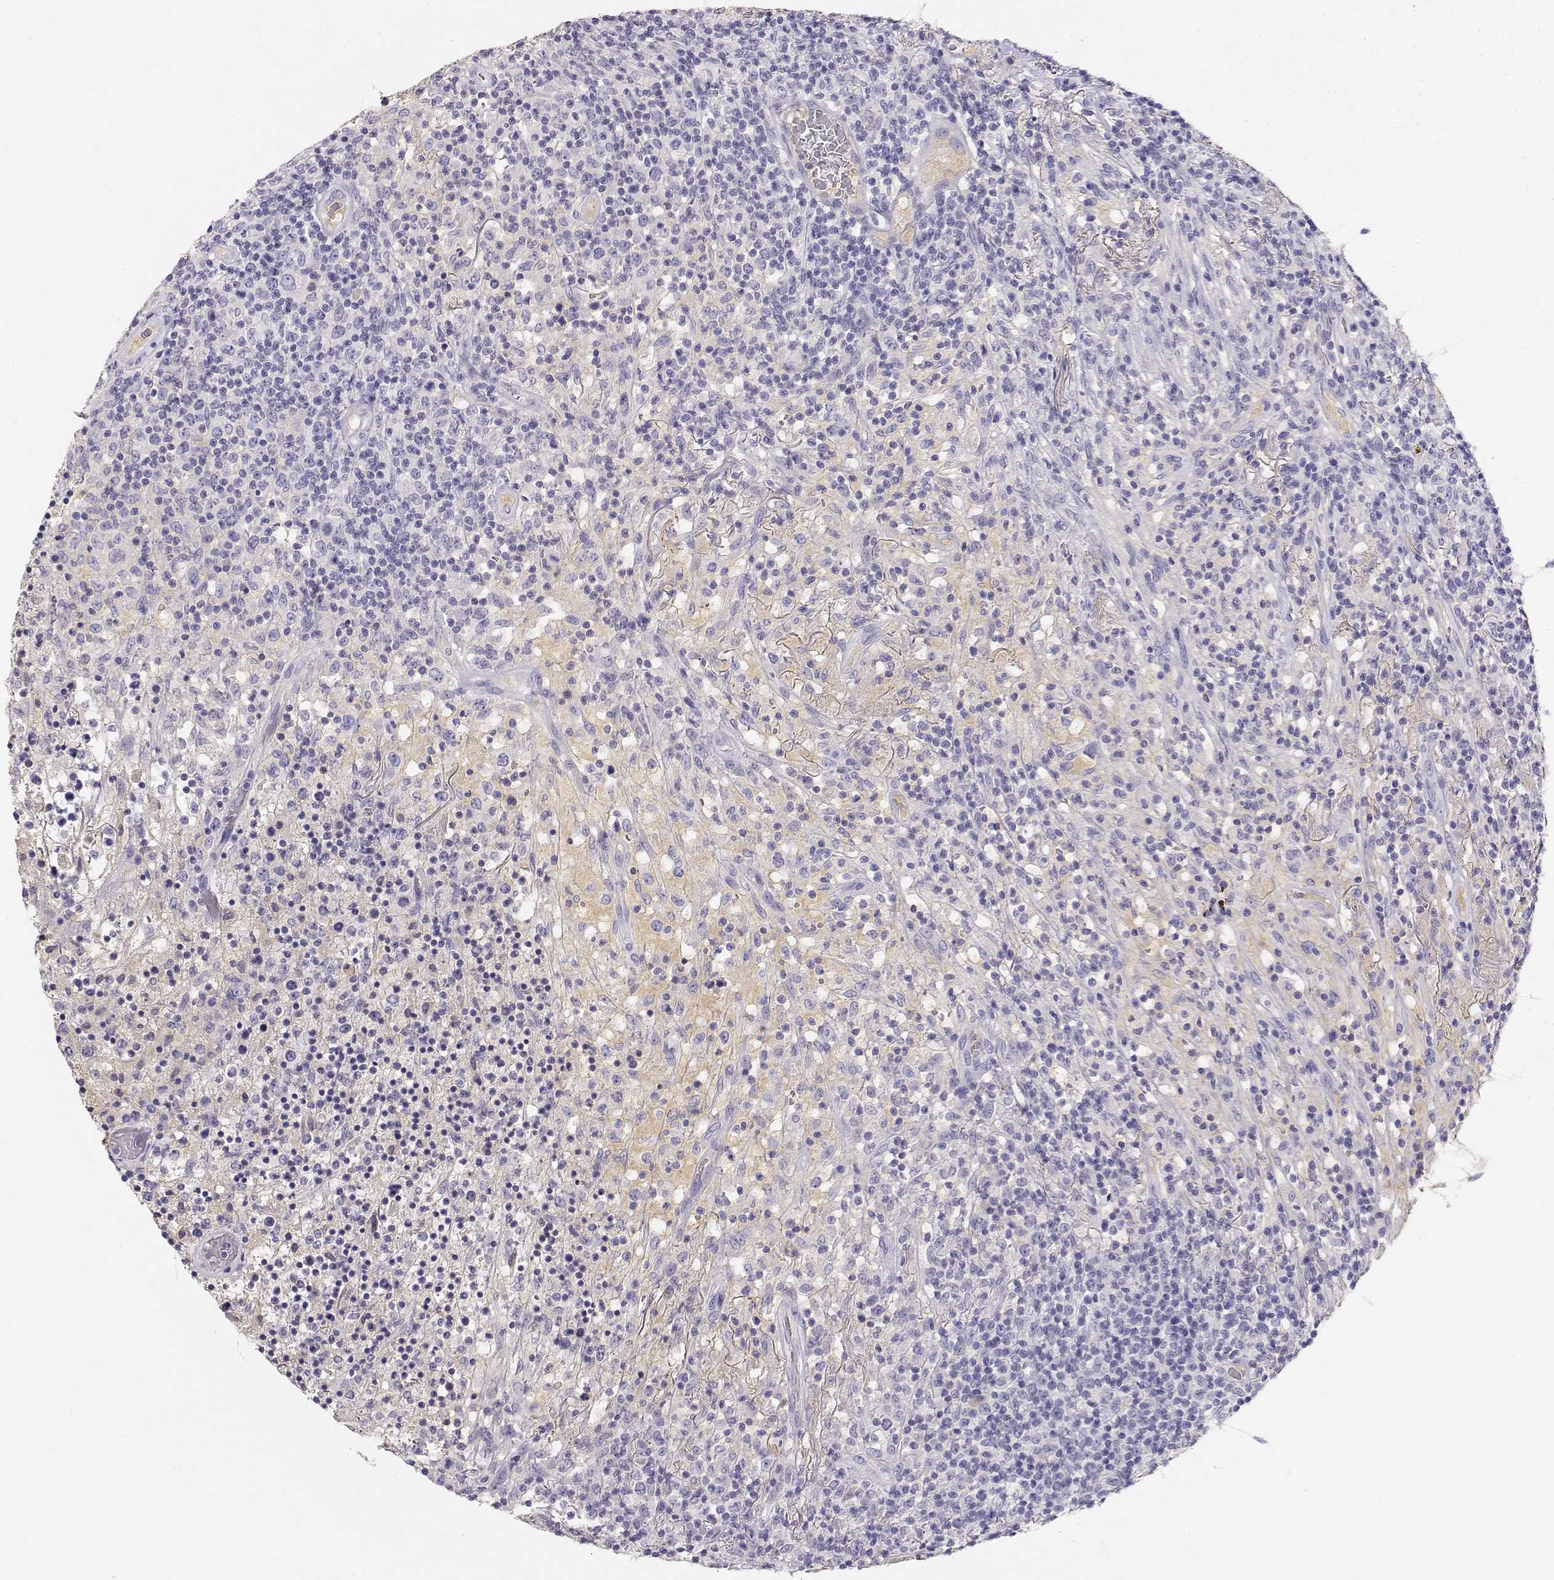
{"staining": {"intensity": "weak", "quantity": "<25%", "location": "cytoplasmic/membranous"}, "tissue": "lymphoma", "cell_type": "Tumor cells", "image_type": "cancer", "snomed": [{"axis": "morphology", "description": "Malignant lymphoma, non-Hodgkin's type, High grade"}, {"axis": "topography", "description": "Lung"}], "caption": "High magnification brightfield microscopy of lymphoma stained with DAB (brown) and counterstained with hematoxylin (blue): tumor cells show no significant staining.", "gene": "GPR174", "patient": {"sex": "male", "age": 79}}